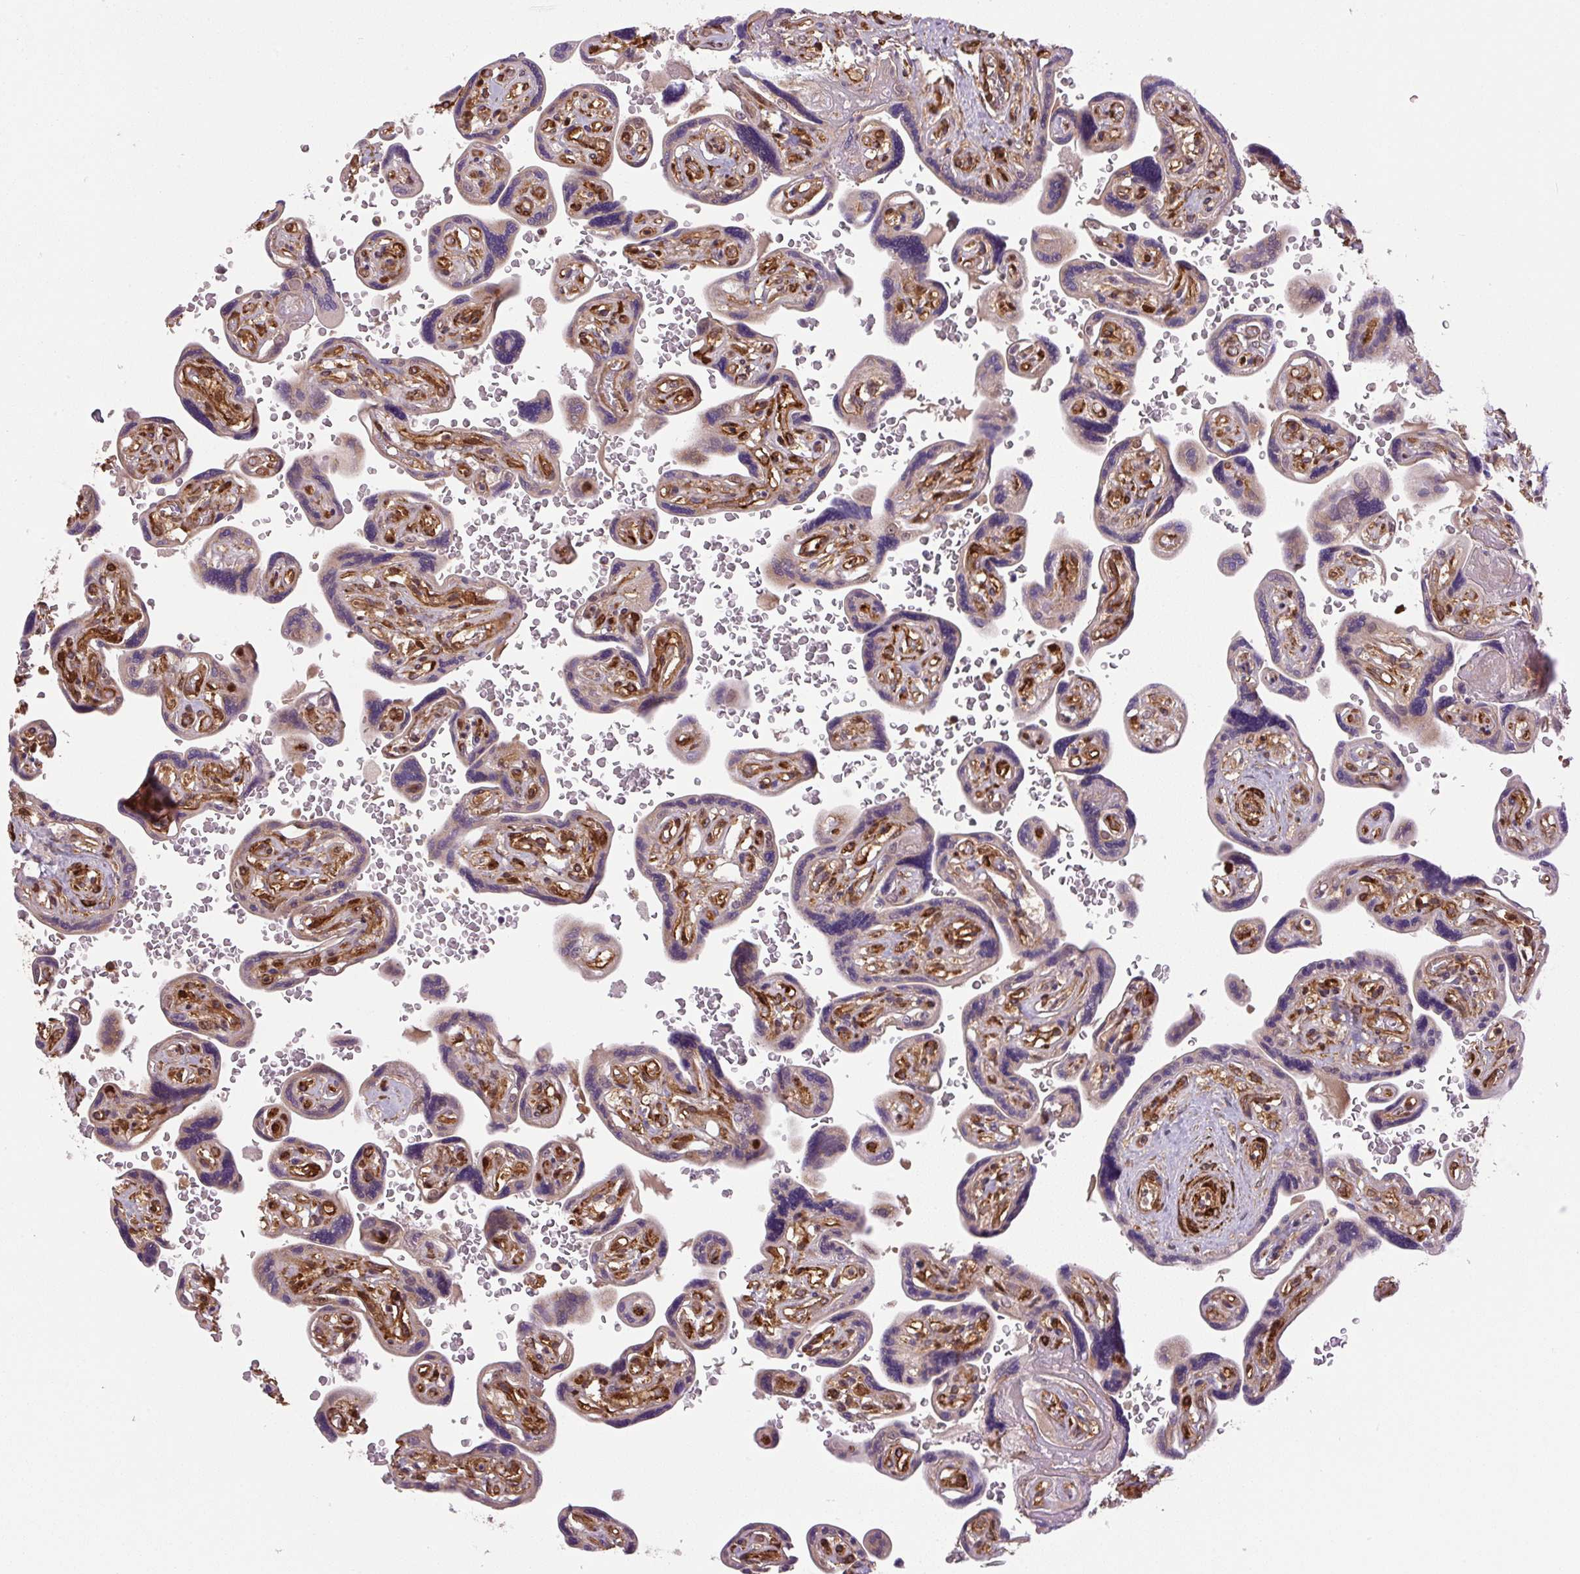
{"staining": {"intensity": "moderate", "quantity": "25%-75%", "location": "cytoplasmic/membranous"}, "tissue": "placenta", "cell_type": "Trophoblastic cells", "image_type": "normal", "snomed": [{"axis": "morphology", "description": "Normal tissue, NOS"}, {"axis": "topography", "description": "Placenta"}], "caption": "High-power microscopy captured an immunohistochemistry (IHC) image of benign placenta, revealing moderate cytoplasmic/membranous positivity in approximately 25%-75% of trophoblastic cells. Using DAB (brown) and hematoxylin (blue) stains, captured at high magnification using brightfield microscopy.", "gene": "SEPTIN10", "patient": {"sex": "female", "age": 32}}